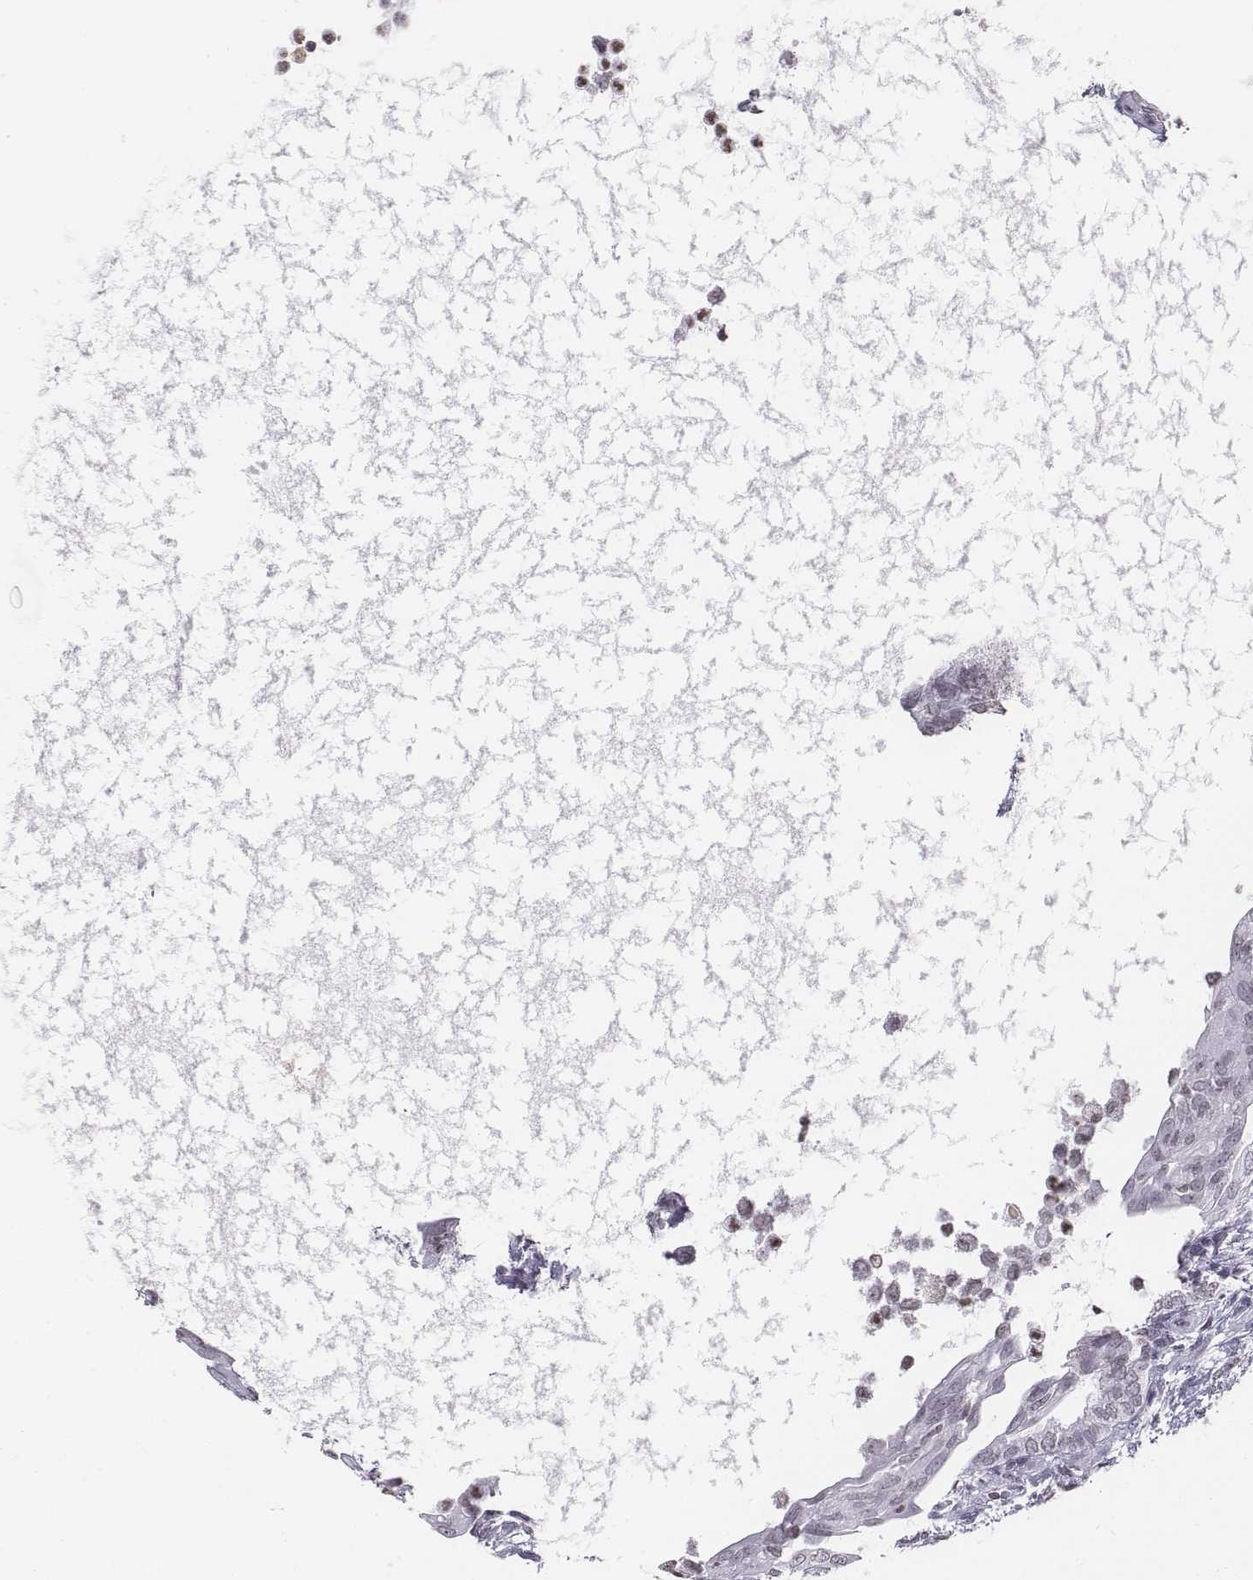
{"staining": {"intensity": "negative", "quantity": "none", "location": "none"}, "tissue": "testis cancer", "cell_type": "Tumor cells", "image_type": "cancer", "snomed": [{"axis": "morphology", "description": "Carcinoma, Embryonal, NOS"}, {"axis": "topography", "description": "Testis"}], "caption": "There is no significant expression in tumor cells of testis embryonal carcinoma.", "gene": "BARHL1", "patient": {"sex": "male", "age": 26}}